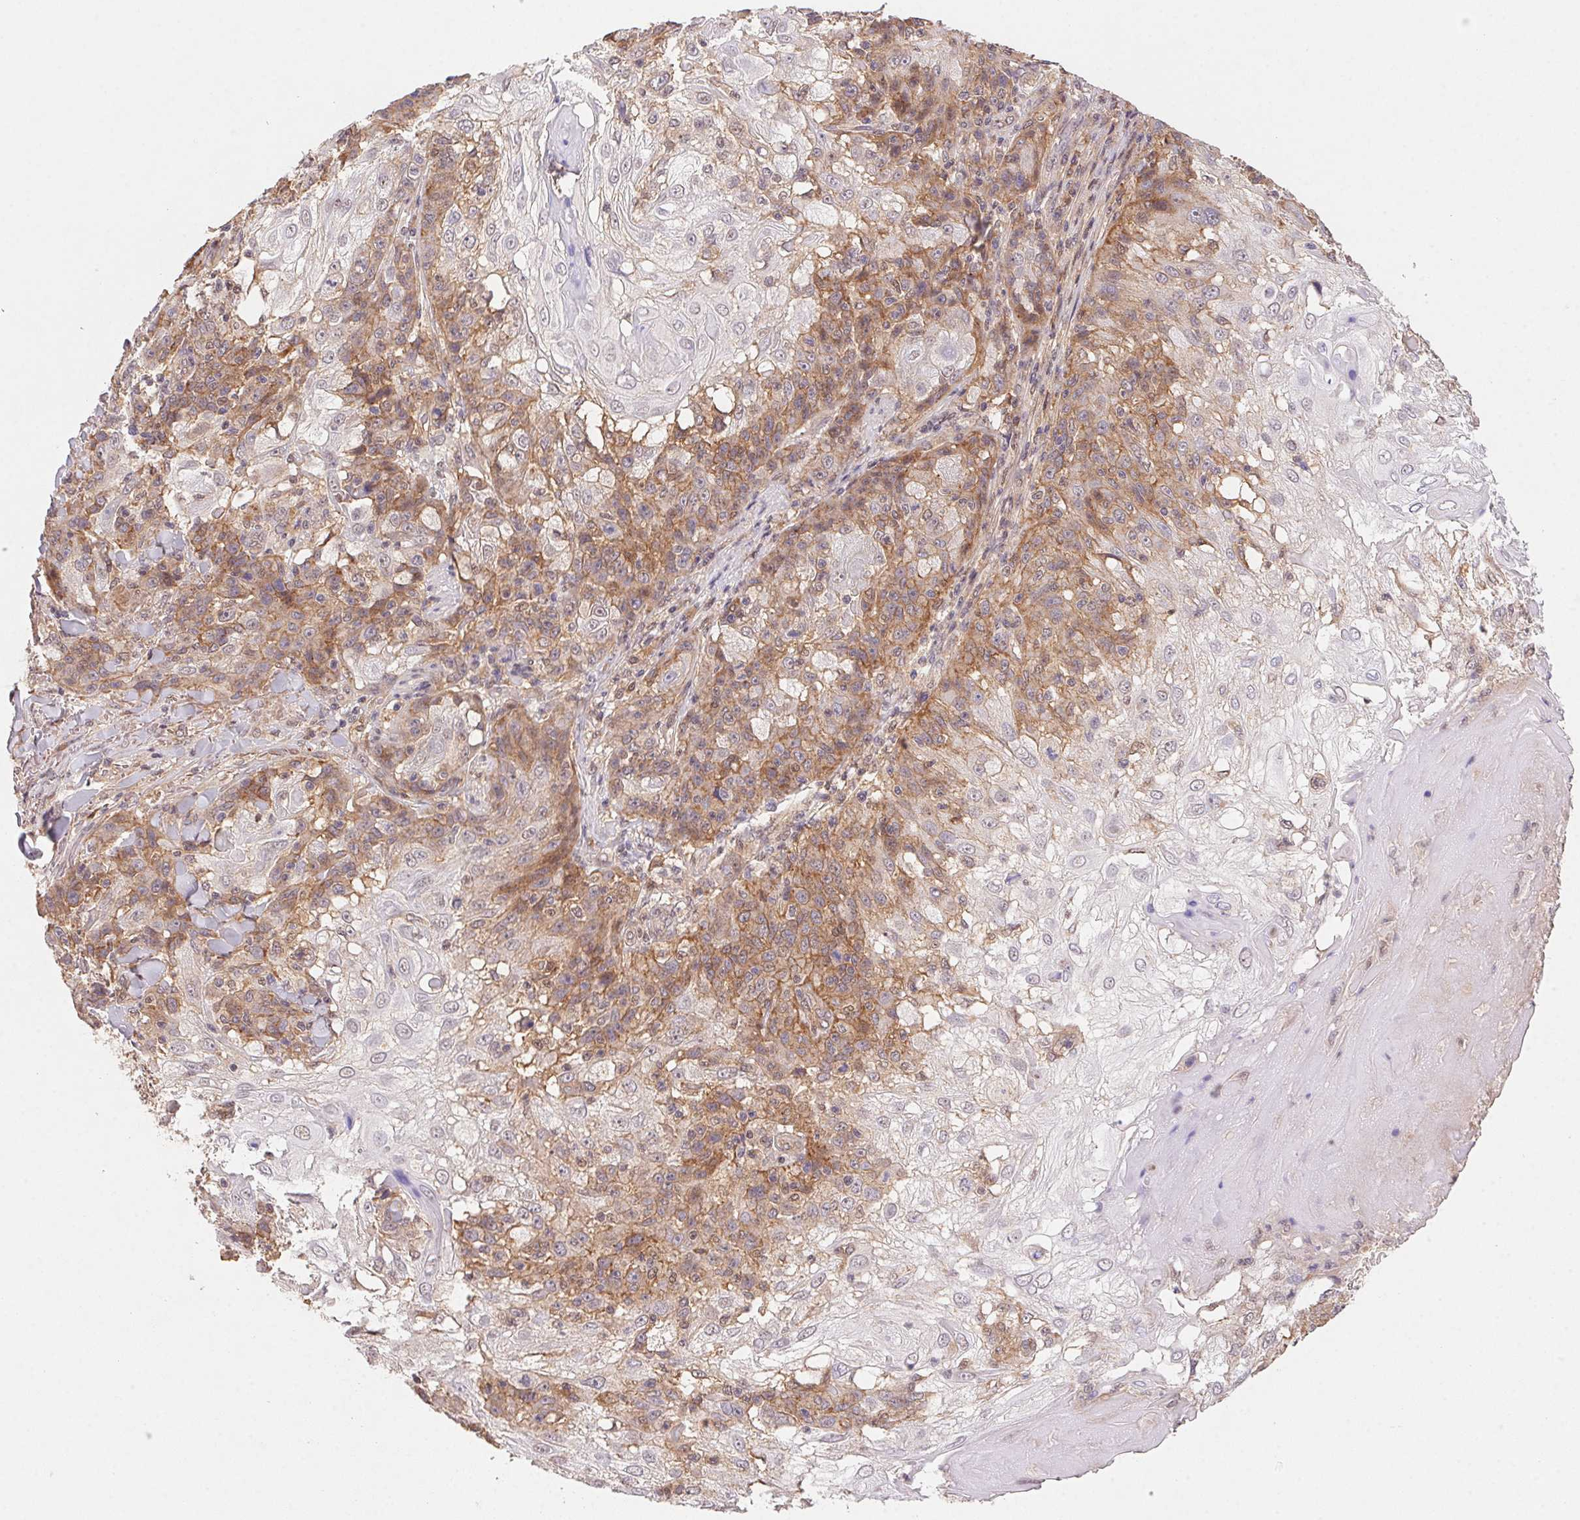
{"staining": {"intensity": "moderate", "quantity": "25%-75%", "location": "cytoplasmic/membranous"}, "tissue": "skin cancer", "cell_type": "Tumor cells", "image_type": "cancer", "snomed": [{"axis": "morphology", "description": "Normal tissue, NOS"}, {"axis": "morphology", "description": "Squamous cell carcinoma, NOS"}, {"axis": "topography", "description": "Skin"}], "caption": "This histopathology image displays immunohistochemistry (IHC) staining of human squamous cell carcinoma (skin), with medium moderate cytoplasmic/membranous positivity in approximately 25%-75% of tumor cells.", "gene": "SLC52A2", "patient": {"sex": "female", "age": 83}}